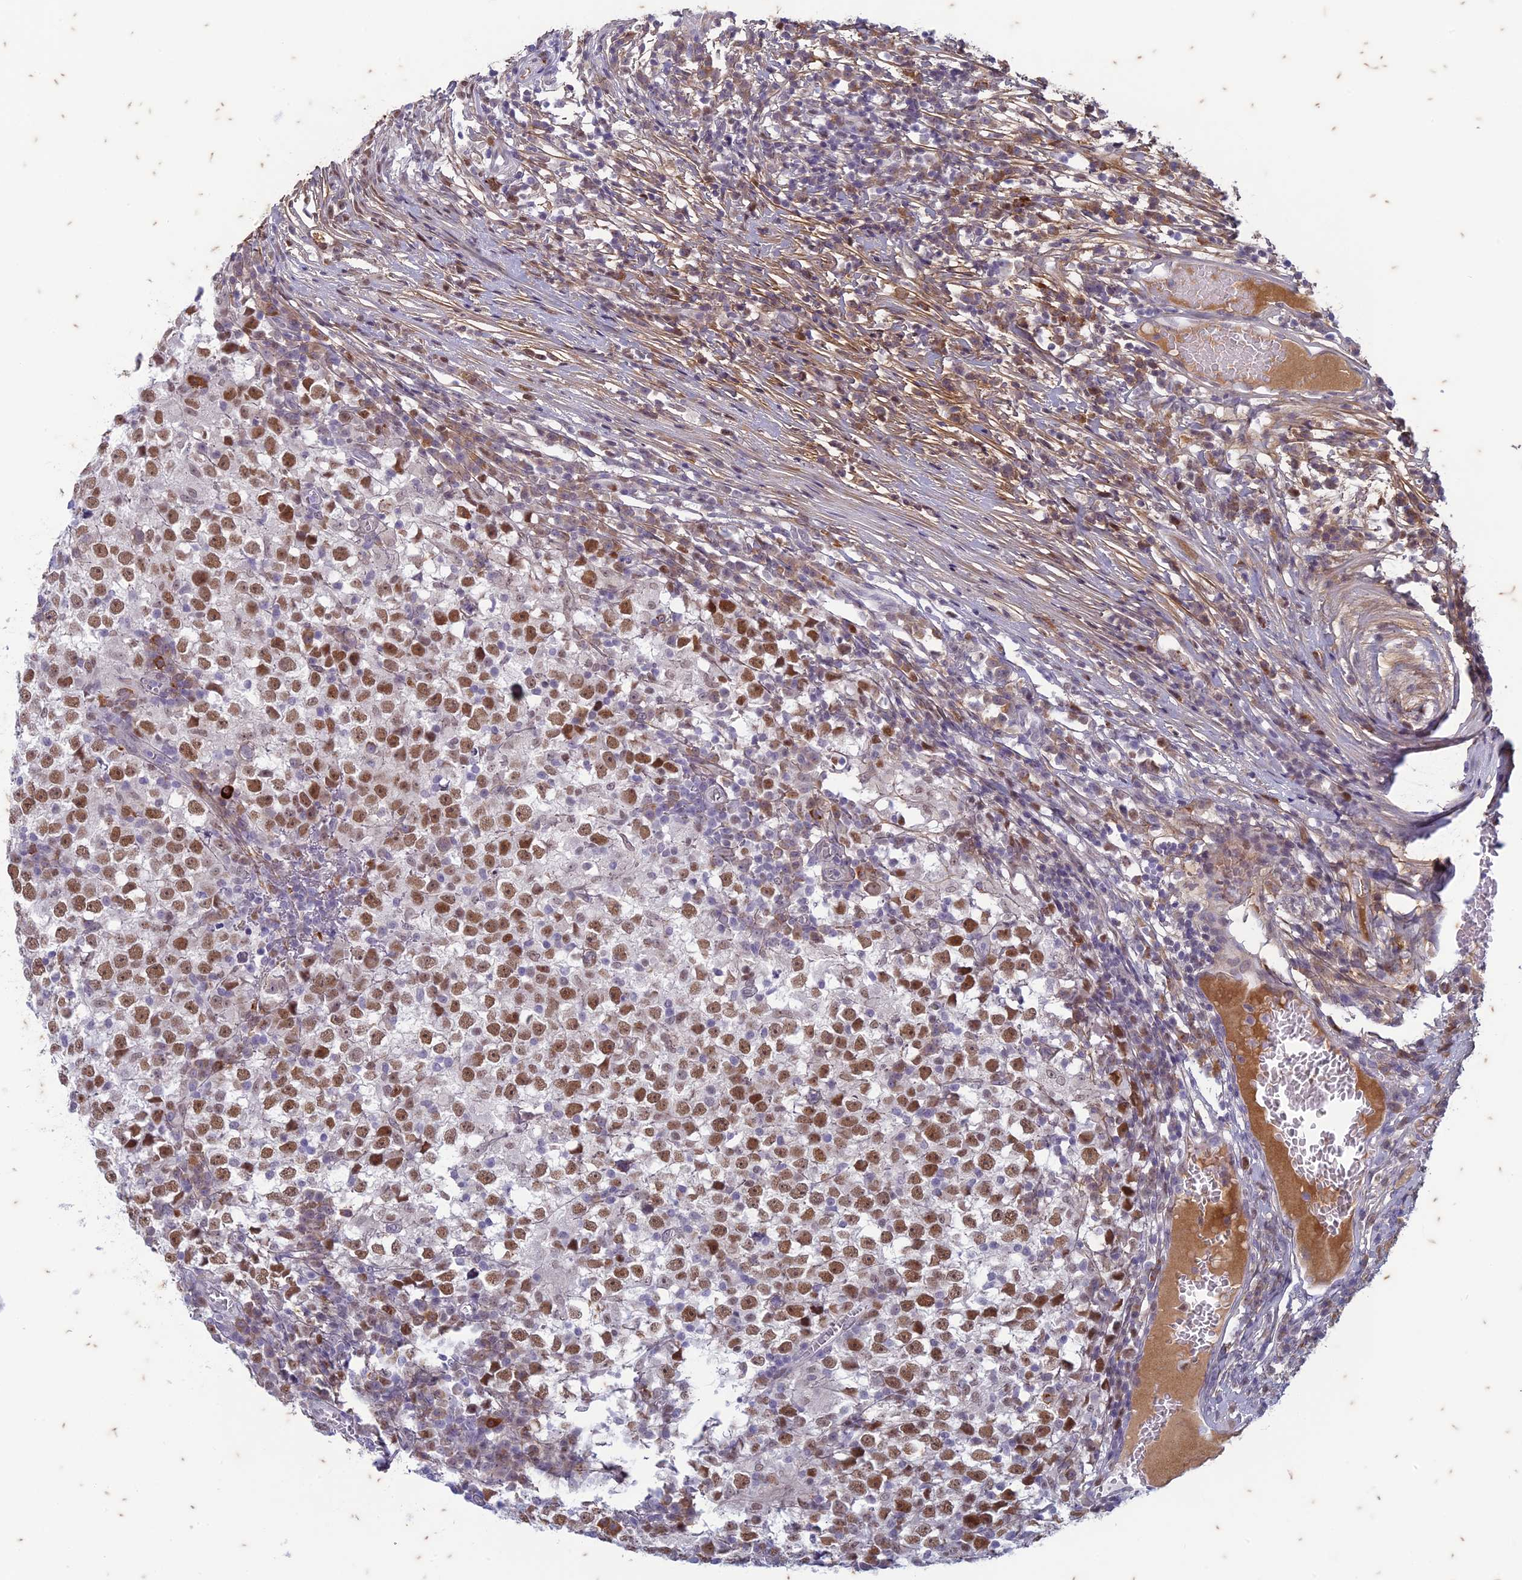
{"staining": {"intensity": "moderate", "quantity": ">75%", "location": "nuclear"}, "tissue": "testis cancer", "cell_type": "Tumor cells", "image_type": "cancer", "snomed": [{"axis": "morphology", "description": "Seminoma, NOS"}, {"axis": "topography", "description": "Testis"}], "caption": "Testis seminoma stained for a protein exhibits moderate nuclear positivity in tumor cells. (DAB IHC with brightfield microscopy, high magnification).", "gene": "PABPN1L", "patient": {"sex": "male", "age": 65}}